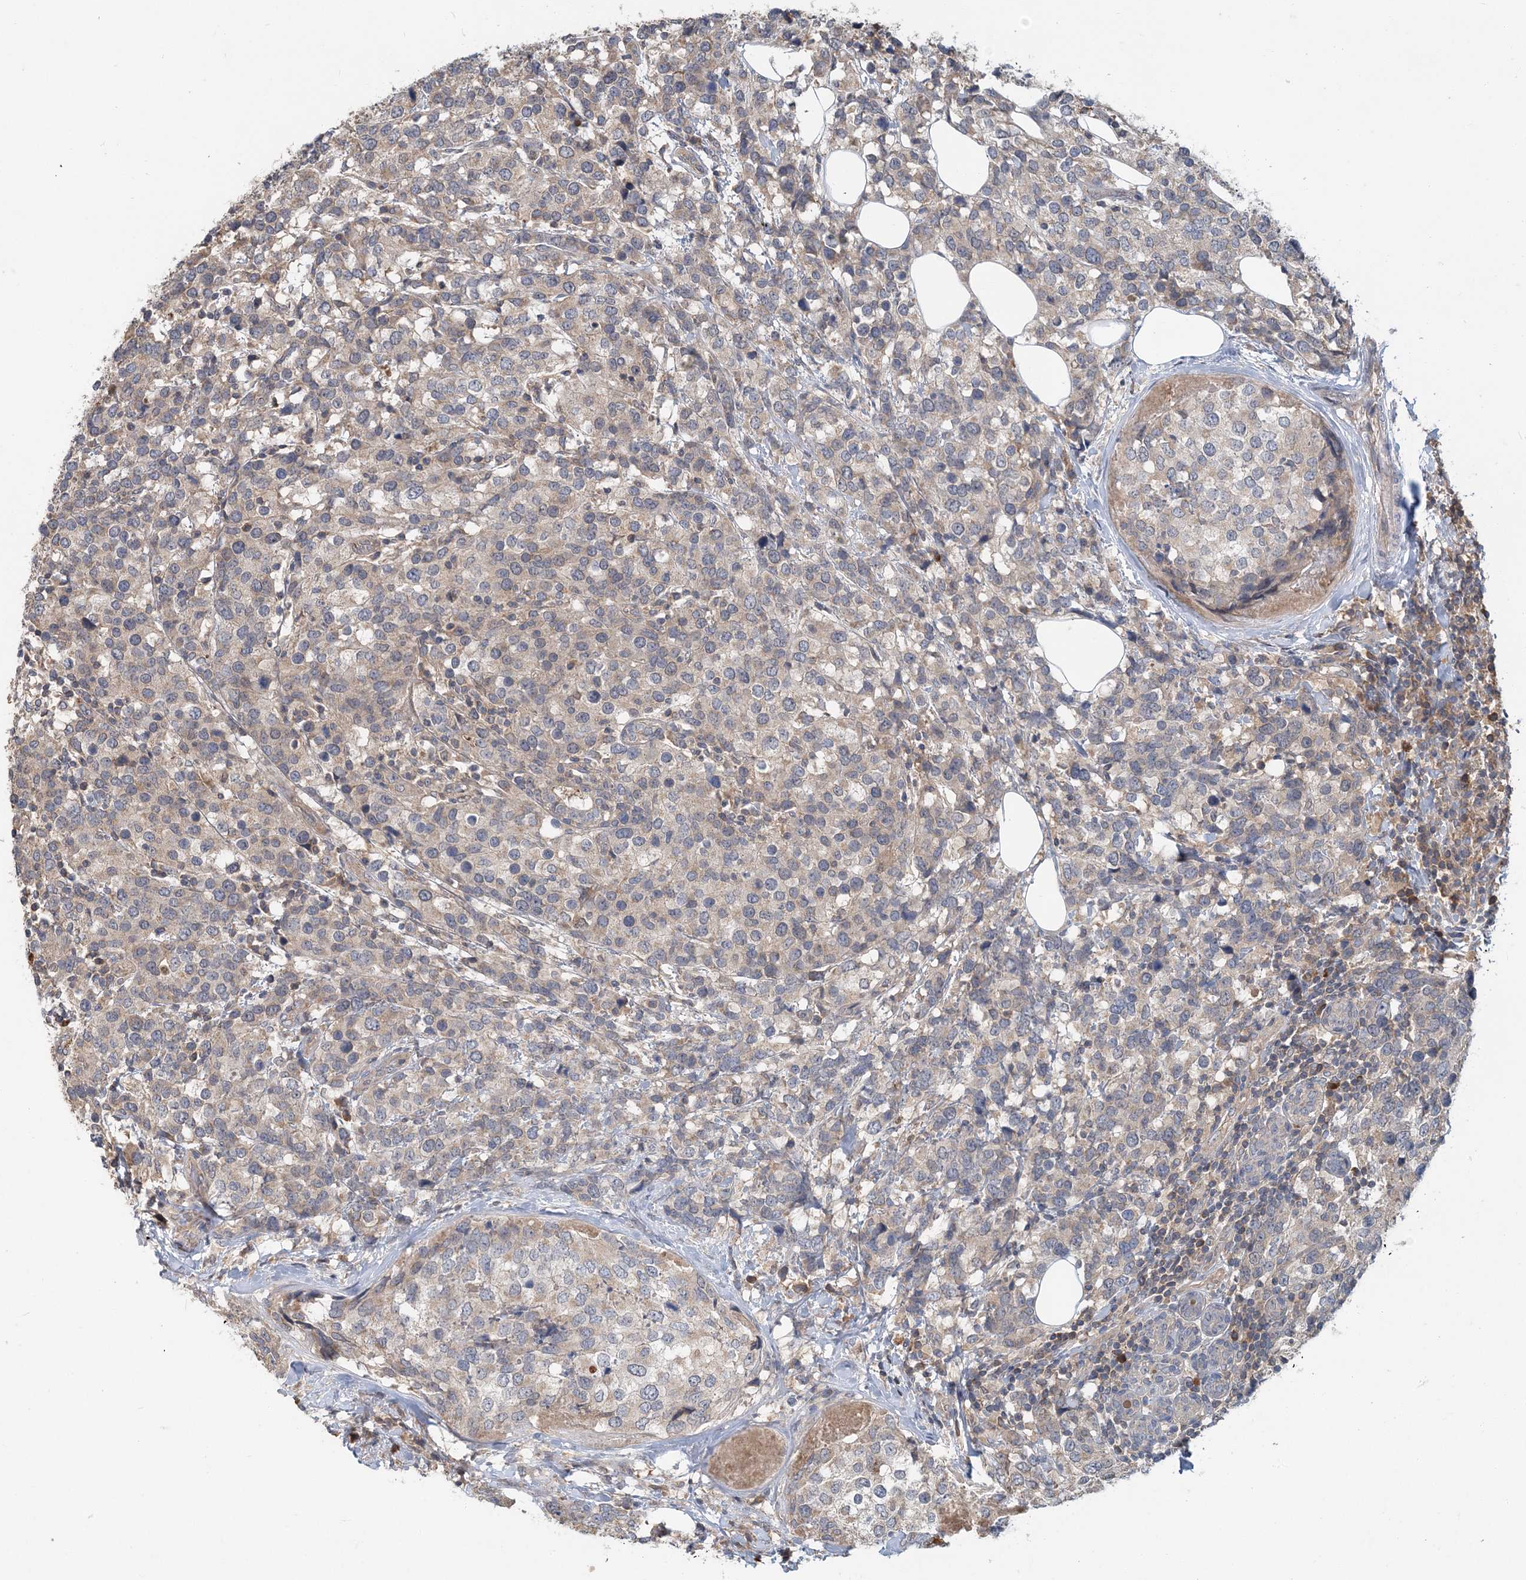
{"staining": {"intensity": "weak", "quantity": "<25%", "location": "cytoplasmic/membranous"}, "tissue": "breast cancer", "cell_type": "Tumor cells", "image_type": "cancer", "snomed": [{"axis": "morphology", "description": "Lobular carcinoma"}, {"axis": "topography", "description": "Breast"}], "caption": "DAB immunohistochemical staining of lobular carcinoma (breast) demonstrates no significant staining in tumor cells.", "gene": "RNF25", "patient": {"sex": "female", "age": 59}}